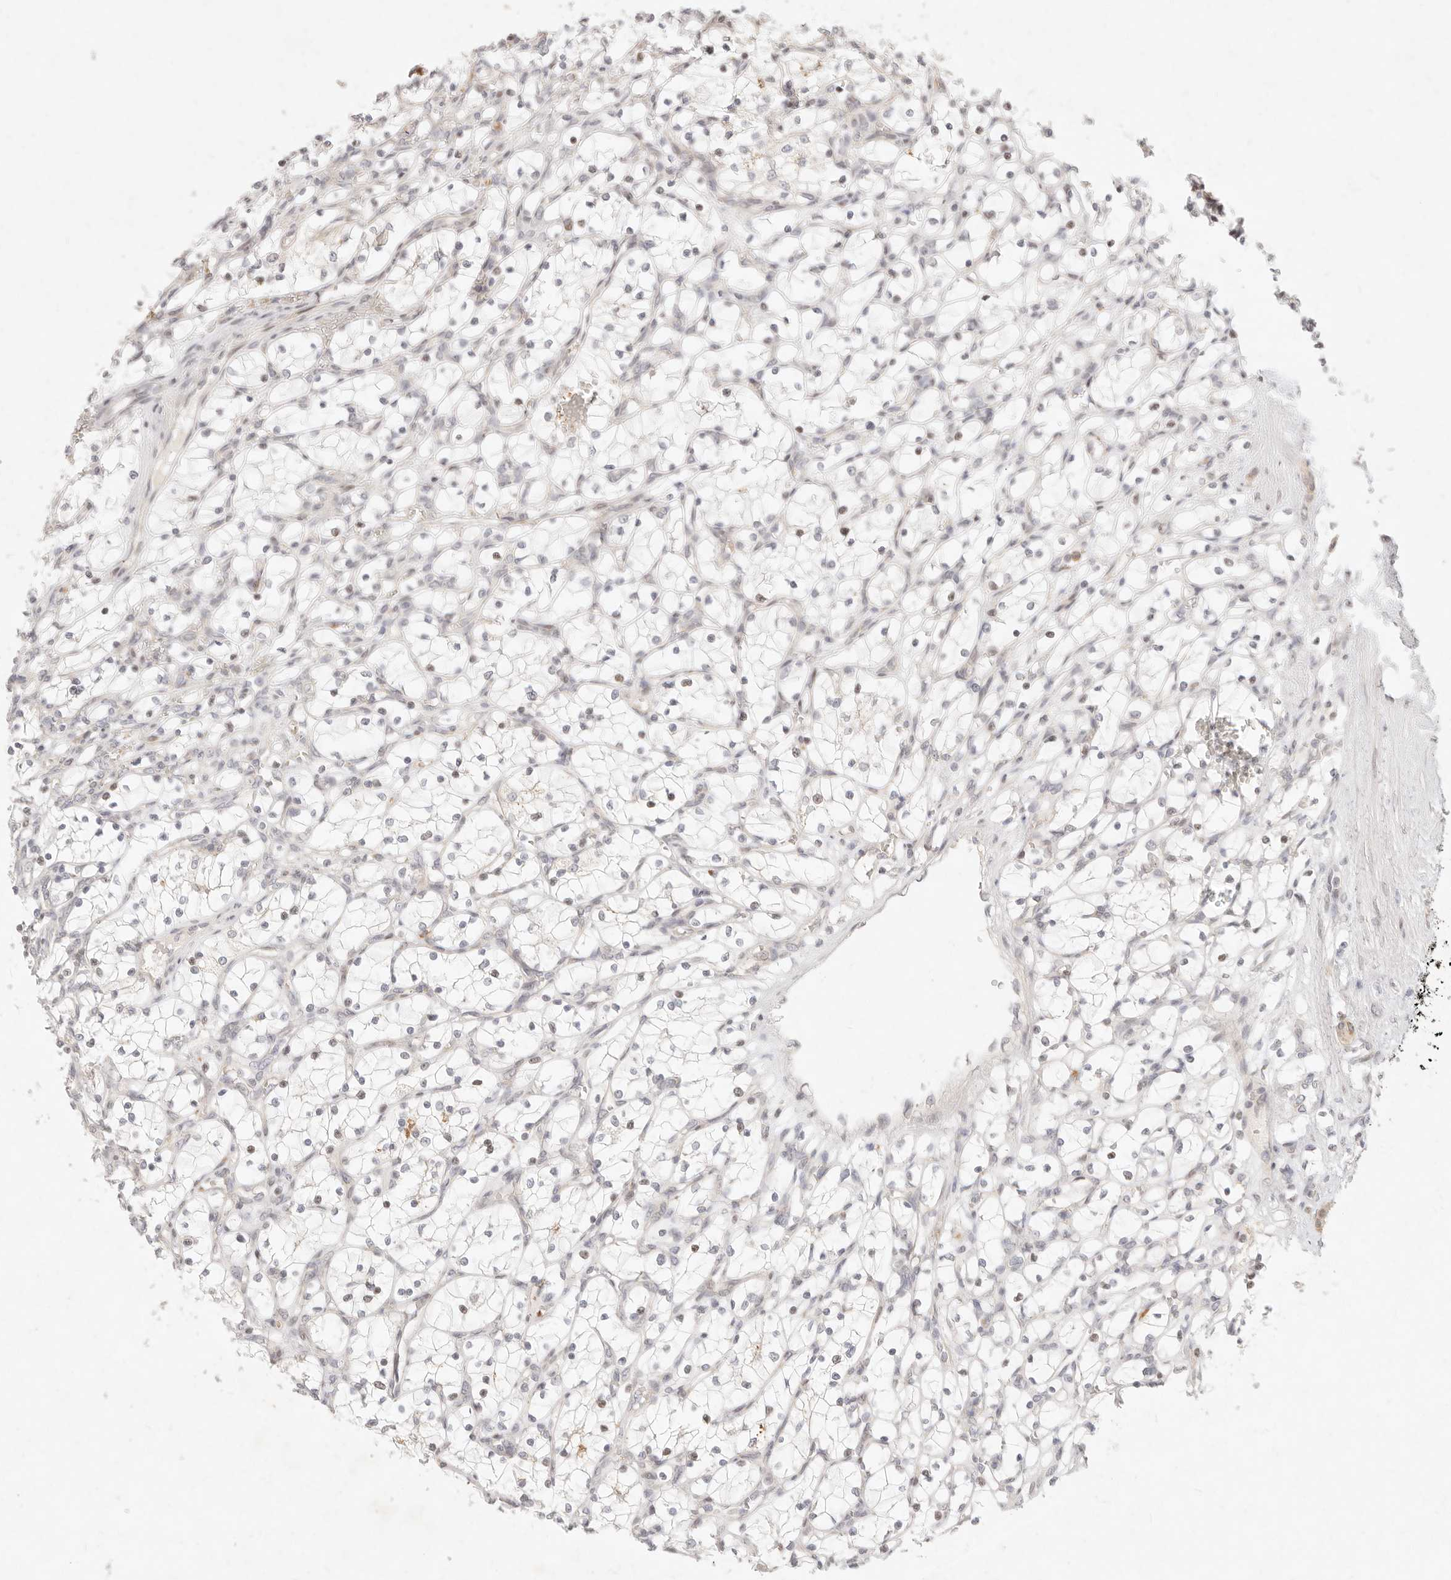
{"staining": {"intensity": "negative", "quantity": "none", "location": "none"}, "tissue": "renal cancer", "cell_type": "Tumor cells", "image_type": "cancer", "snomed": [{"axis": "morphology", "description": "Adenocarcinoma, NOS"}, {"axis": "topography", "description": "Kidney"}], "caption": "Immunohistochemistry of adenocarcinoma (renal) demonstrates no staining in tumor cells.", "gene": "ASCL3", "patient": {"sex": "female", "age": 69}}